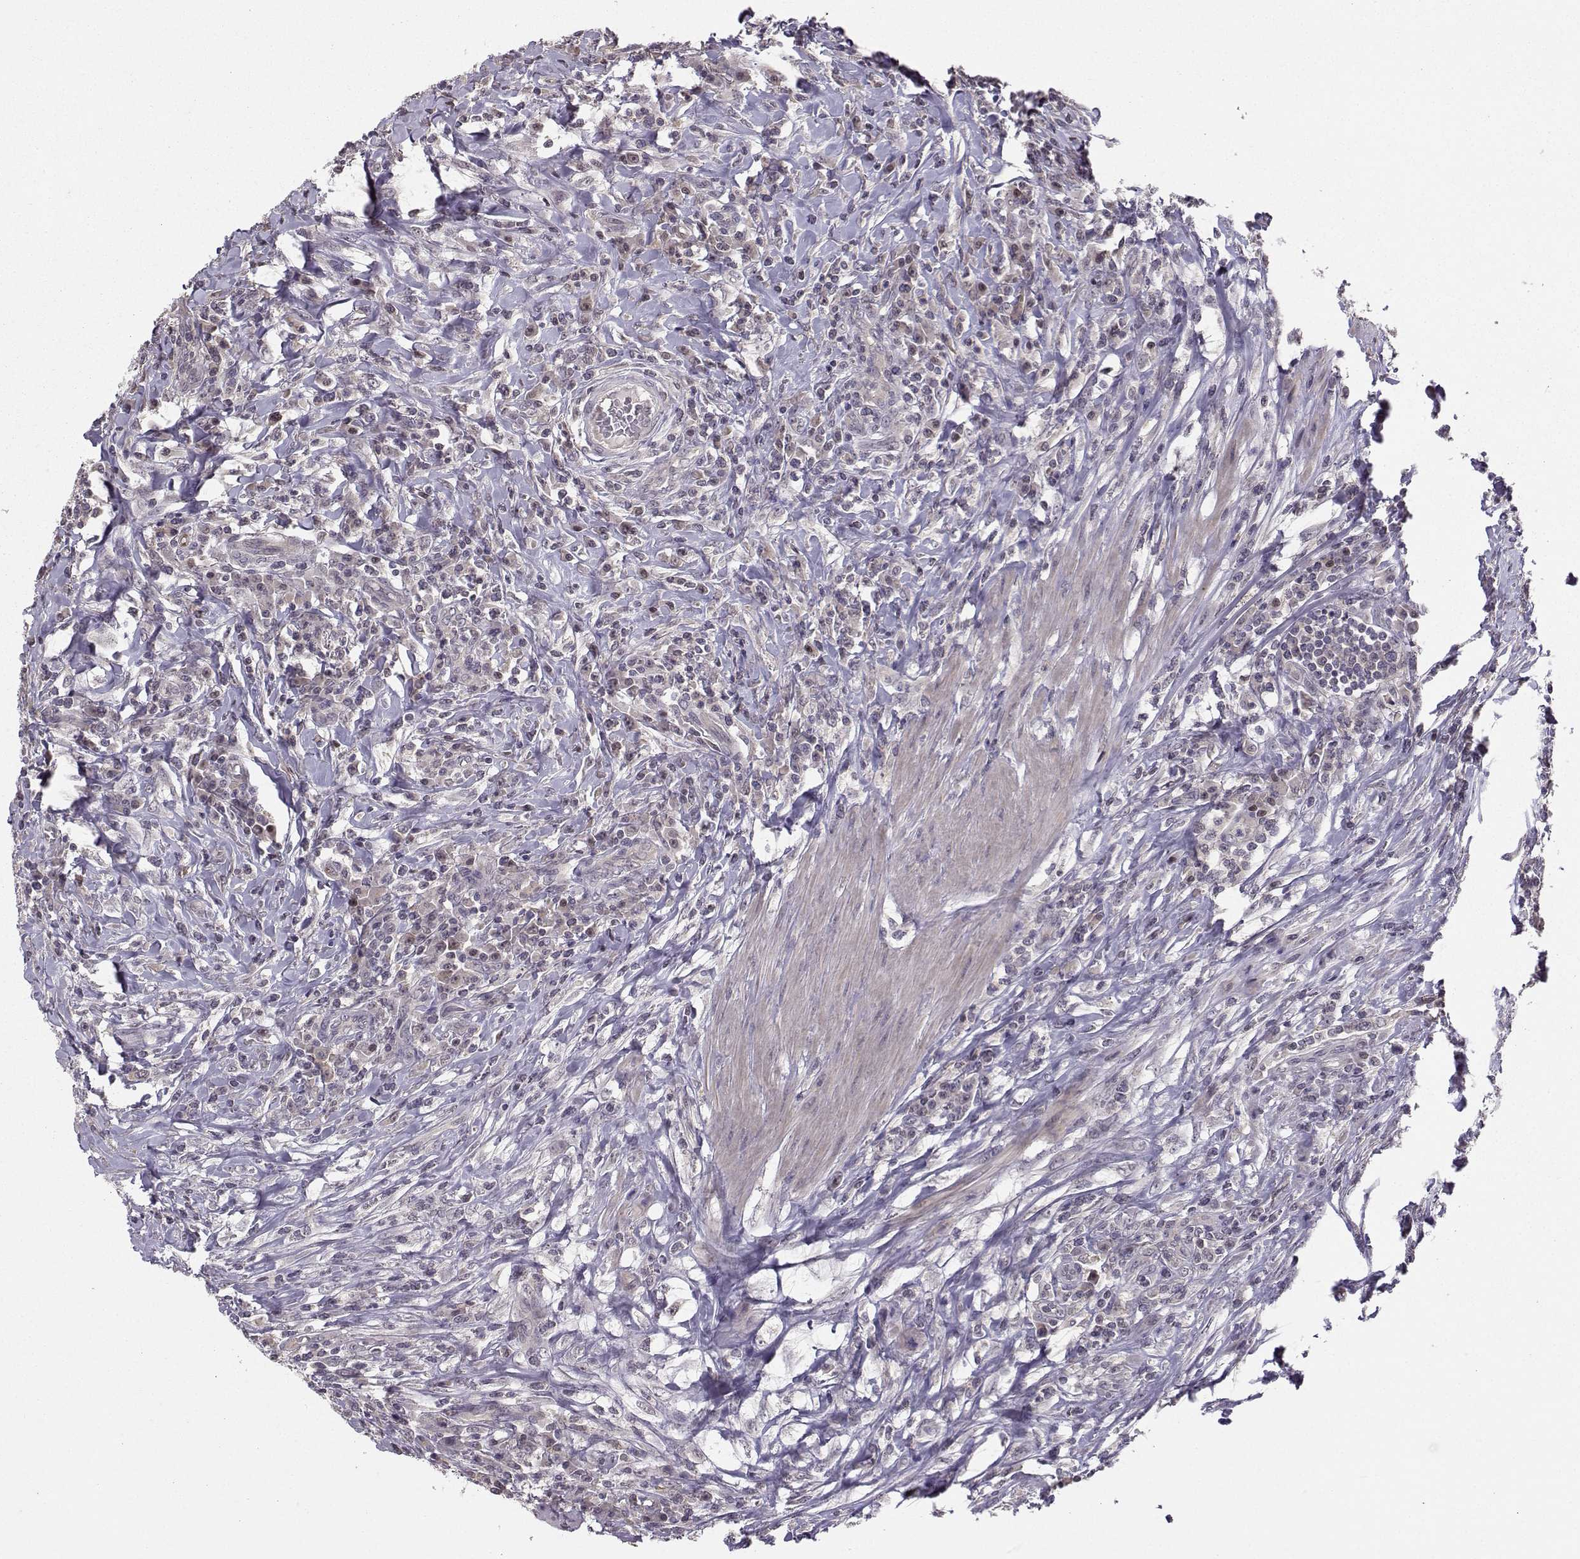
{"staining": {"intensity": "negative", "quantity": "none", "location": "none"}, "tissue": "colorectal cancer", "cell_type": "Tumor cells", "image_type": "cancer", "snomed": [{"axis": "morphology", "description": "Adenocarcinoma, NOS"}, {"axis": "topography", "description": "Colon"}], "caption": "Immunohistochemical staining of colorectal cancer (adenocarcinoma) reveals no significant staining in tumor cells.", "gene": "PKP2", "patient": {"sex": "male", "age": 53}}